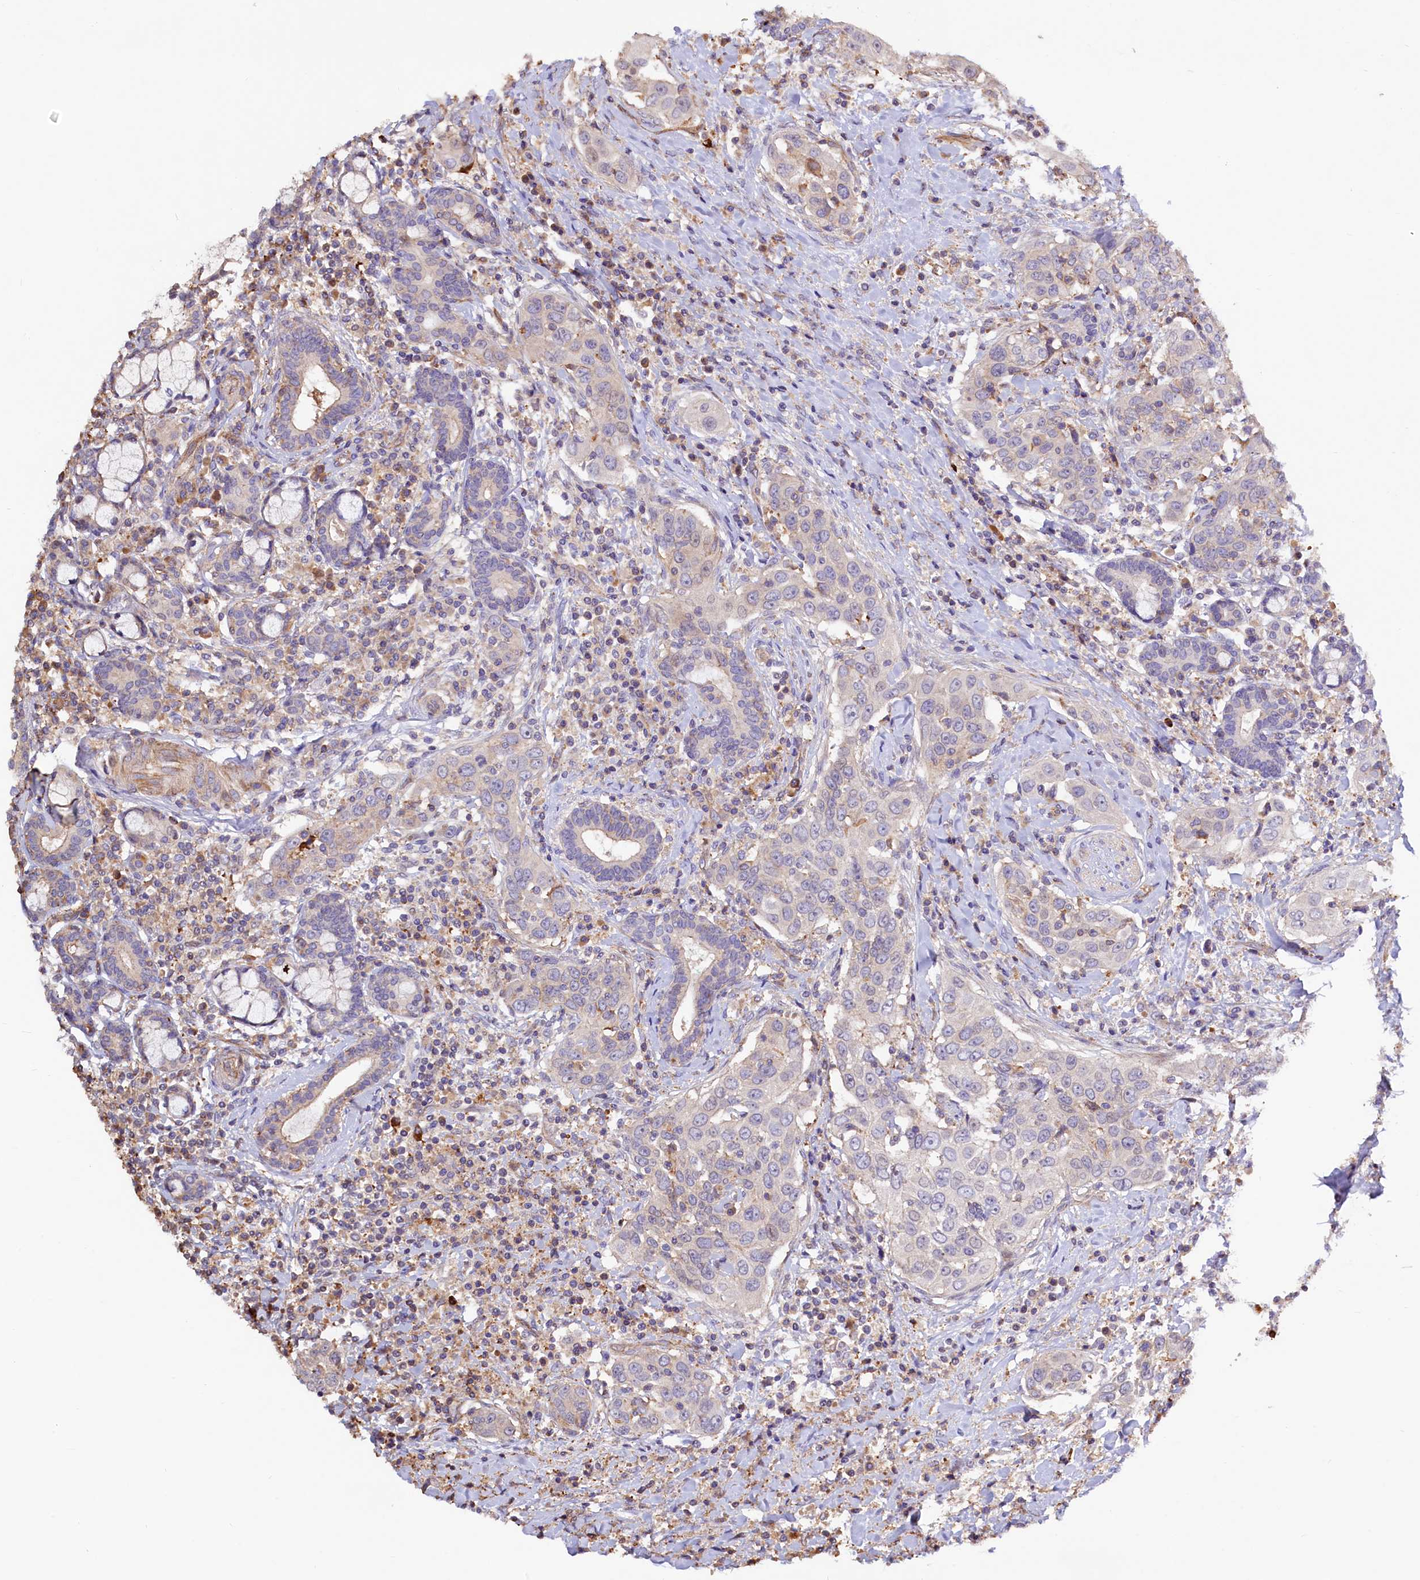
{"staining": {"intensity": "weak", "quantity": "<25%", "location": "cytoplasmic/membranous"}, "tissue": "head and neck cancer", "cell_type": "Tumor cells", "image_type": "cancer", "snomed": [{"axis": "morphology", "description": "Squamous cell carcinoma, NOS"}, {"axis": "topography", "description": "Oral tissue"}, {"axis": "topography", "description": "Head-Neck"}], "caption": "Tumor cells are negative for protein expression in human squamous cell carcinoma (head and neck).", "gene": "KLHDC4", "patient": {"sex": "female", "age": 50}}